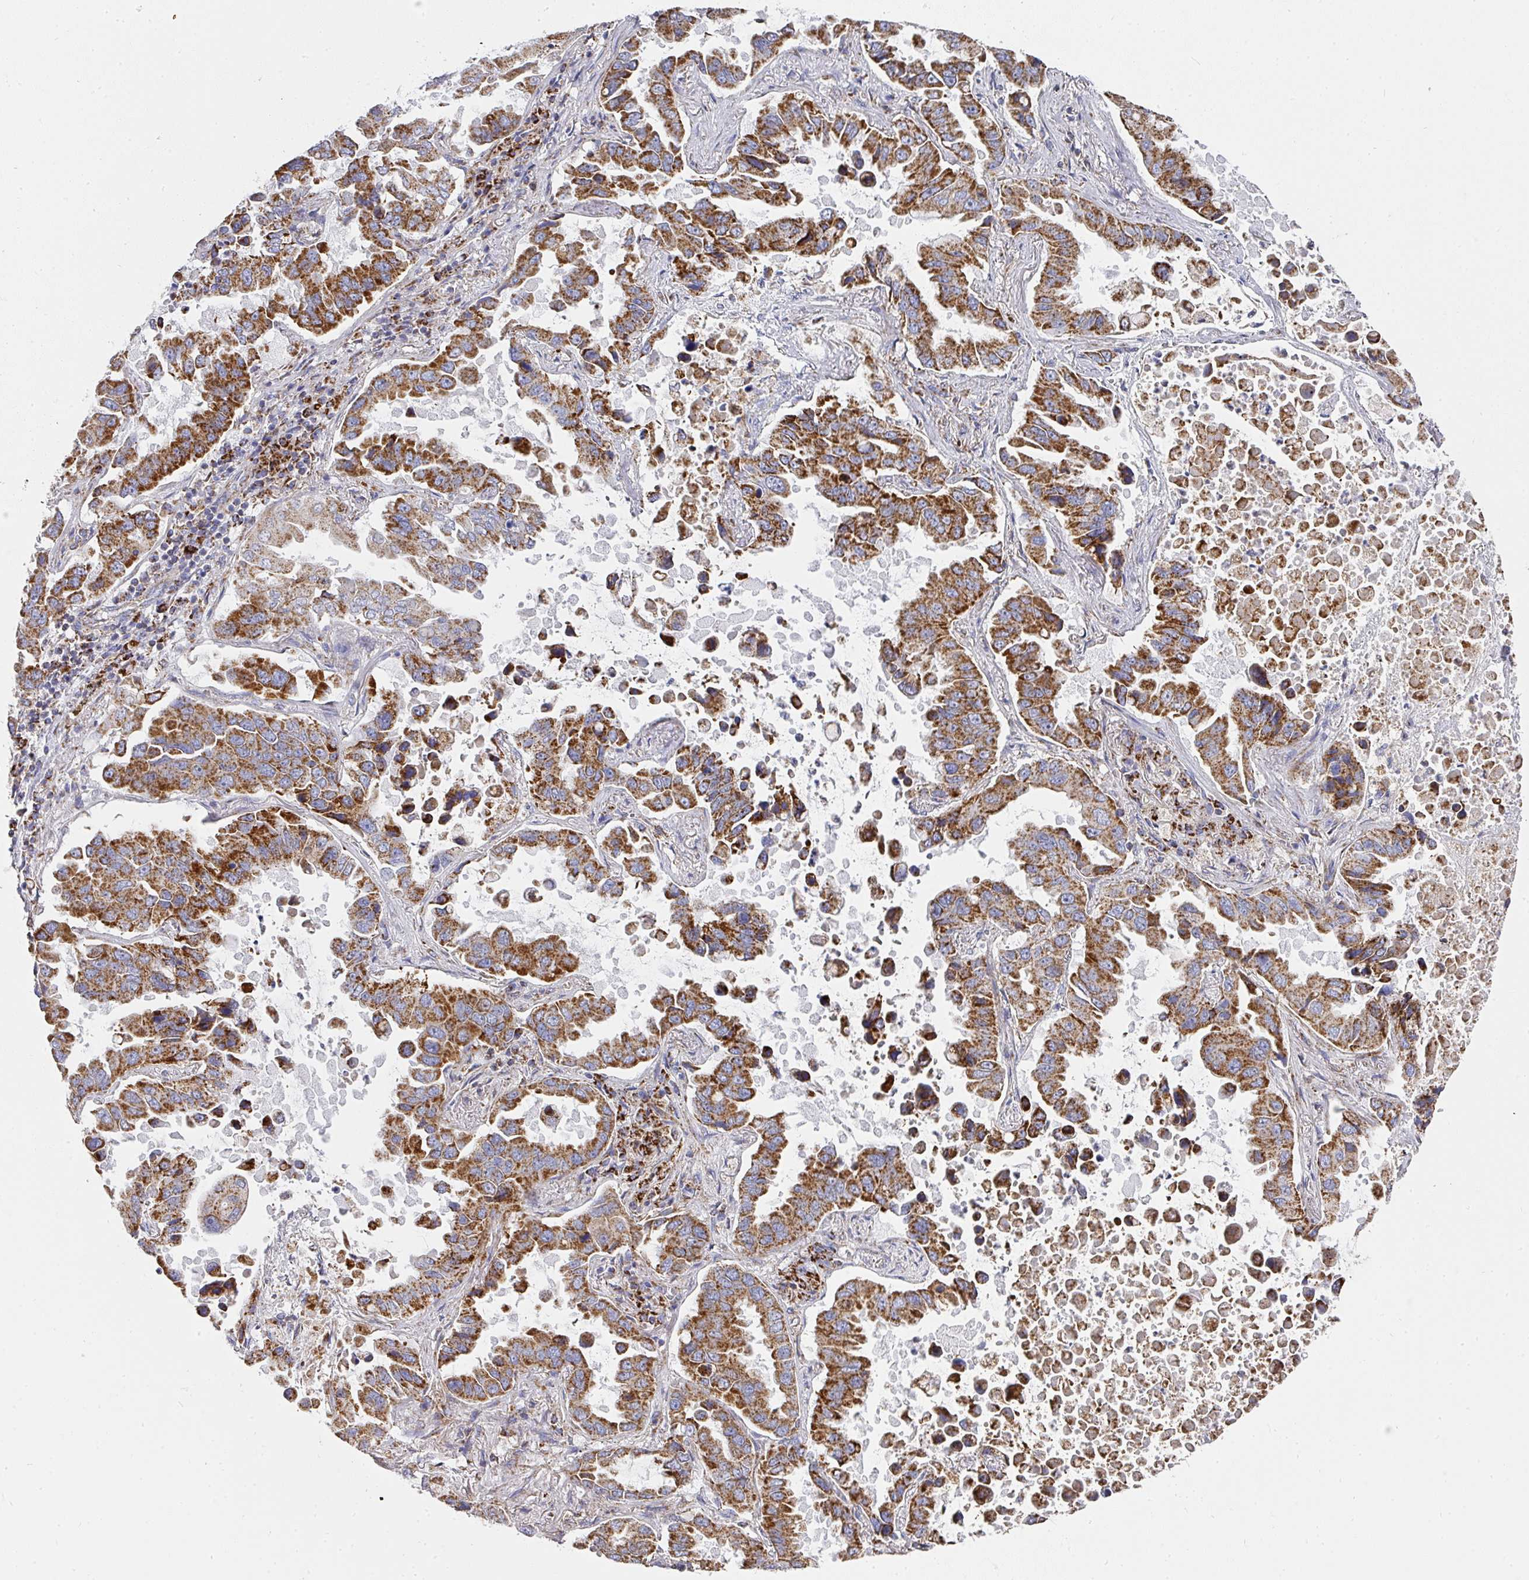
{"staining": {"intensity": "strong", "quantity": ">75%", "location": "cytoplasmic/membranous"}, "tissue": "lung cancer", "cell_type": "Tumor cells", "image_type": "cancer", "snomed": [{"axis": "morphology", "description": "Adenocarcinoma, NOS"}, {"axis": "topography", "description": "Lung"}], "caption": "A brown stain labels strong cytoplasmic/membranous positivity of a protein in adenocarcinoma (lung) tumor cells.", "gene": "UQCRFS1", "patient": {"sex": "male", "age": 64}}